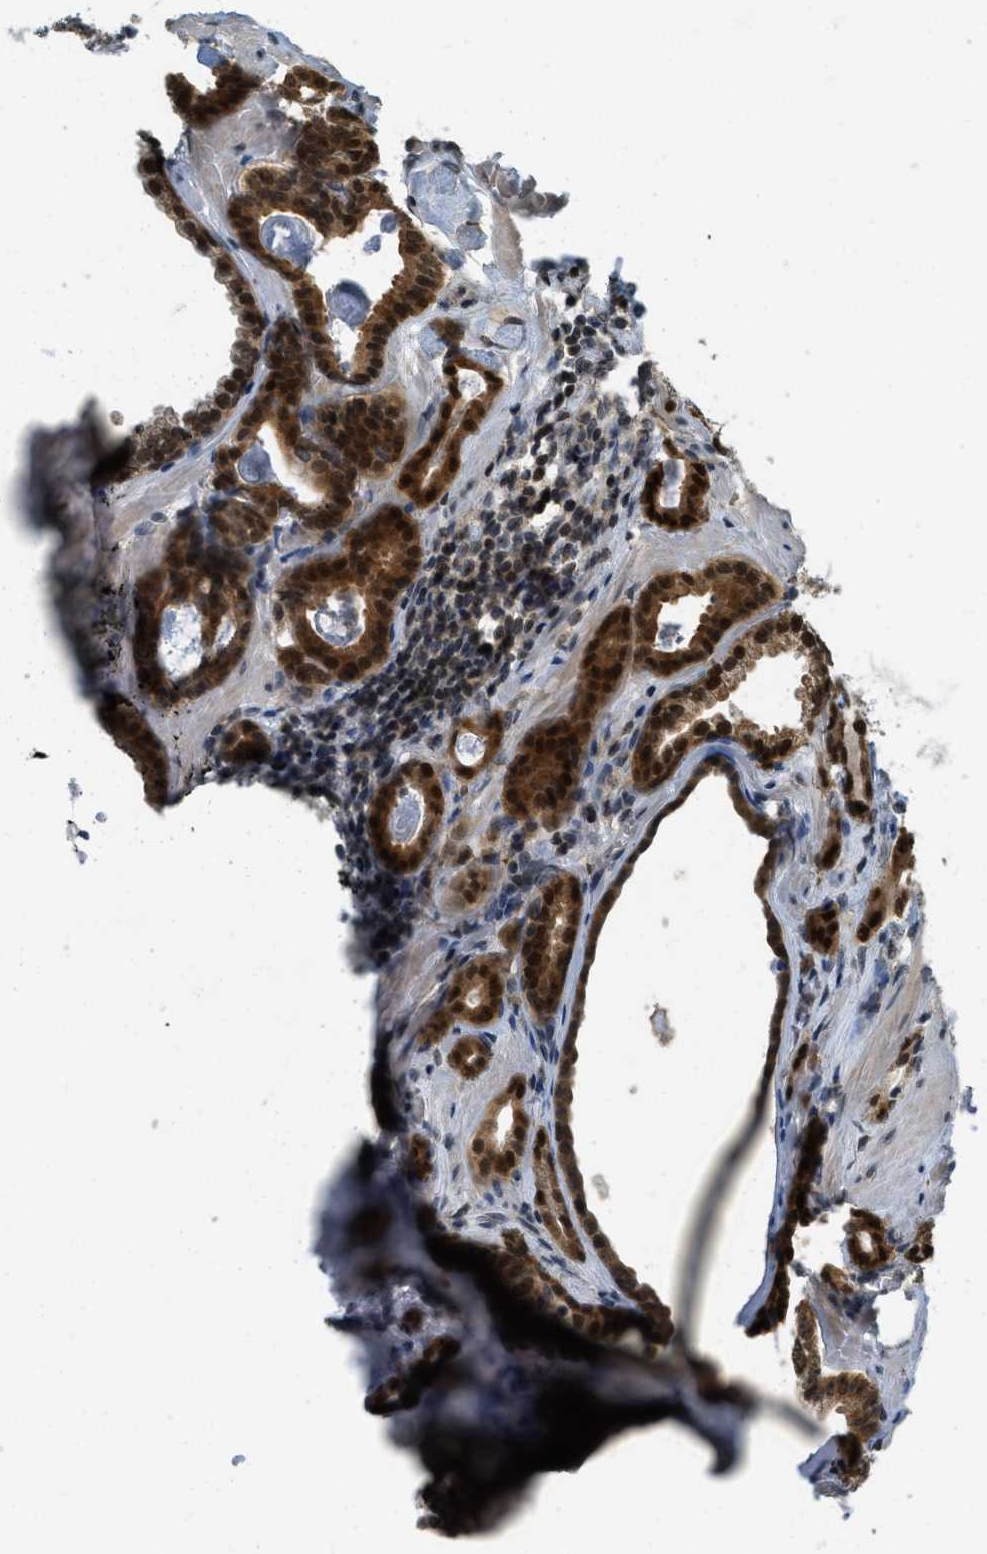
{"staining": {"intensity": "strong", "quantity": ">75%", "location": "cytoplasmic/membranous,nuclear"}, "tissue": "prostate cancer", "cell_type": "Tumor cells", "image_type": "cancer", "snomed": [{"axis": "morphology", "description": "Adenocarcinoma, Low grade"}, {"axis": "topography", "description": "Prostate"}], "caption": "Strong cytoplasmic/membranous and nuclear staining for a protein is appreciated in about >75% of tumor cells of low-grade adenocarcinoma (prostate) using IHC.", "gene": "DNAJB1", "patient": {"sex": "male", "age": 53}}